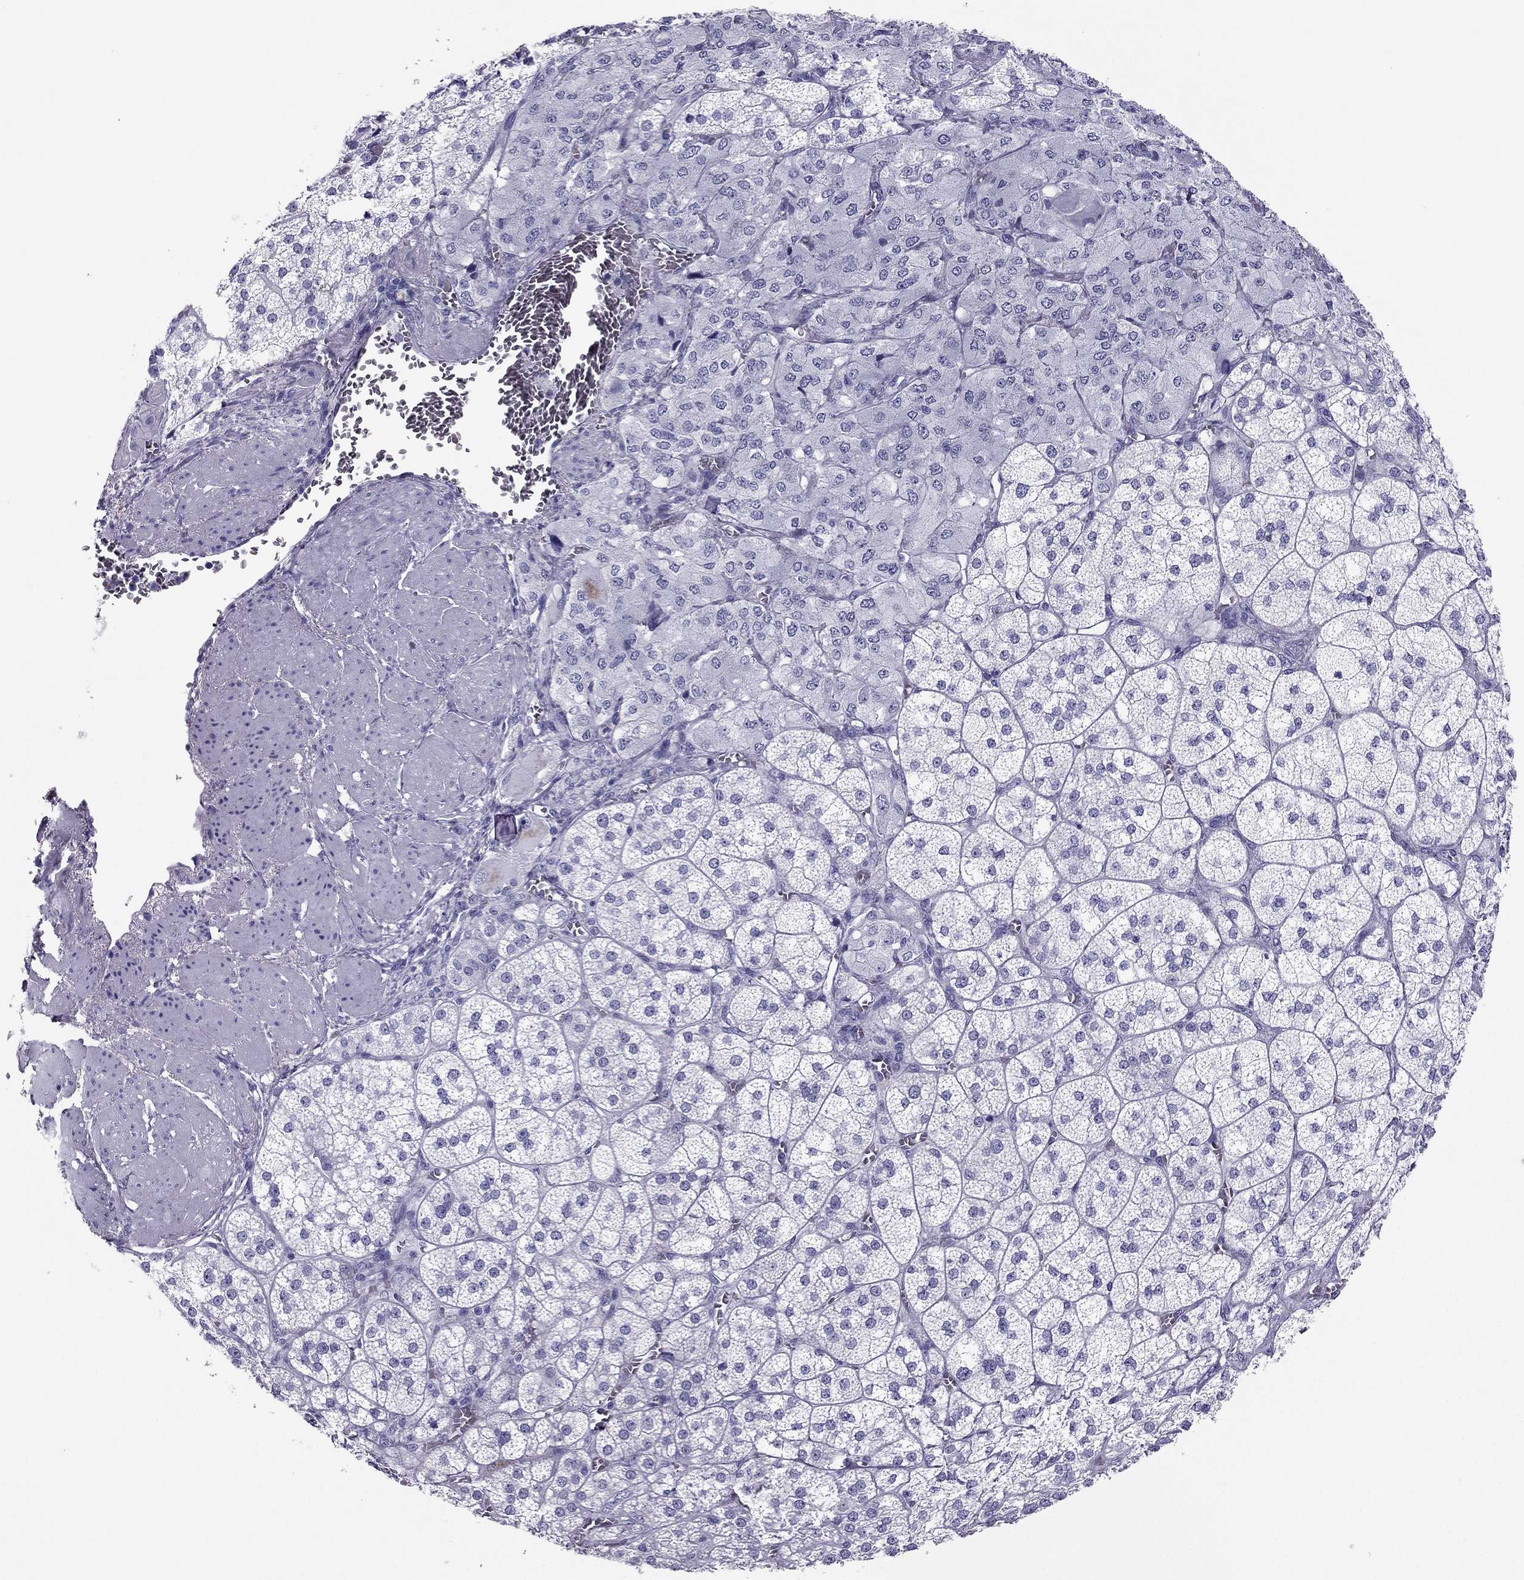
{"staining": {"intensity": "negative", "quantity": "none", "location": "none"}, "tissue": "adrenal gland", "cell_type": "Glandular cells", "image_type": "normal", "snomed": [{"axis": "morphology", "description": "Normal tissue, NOS"}, {"axis": "topography", "description": "Adrenal gland"}], "caption": "Adrenal gland stained for a protein using IHC exhibits no positivity glandular cells.", "gene": "PDE6A", "patient": {"sex": "female", "age": 60}}